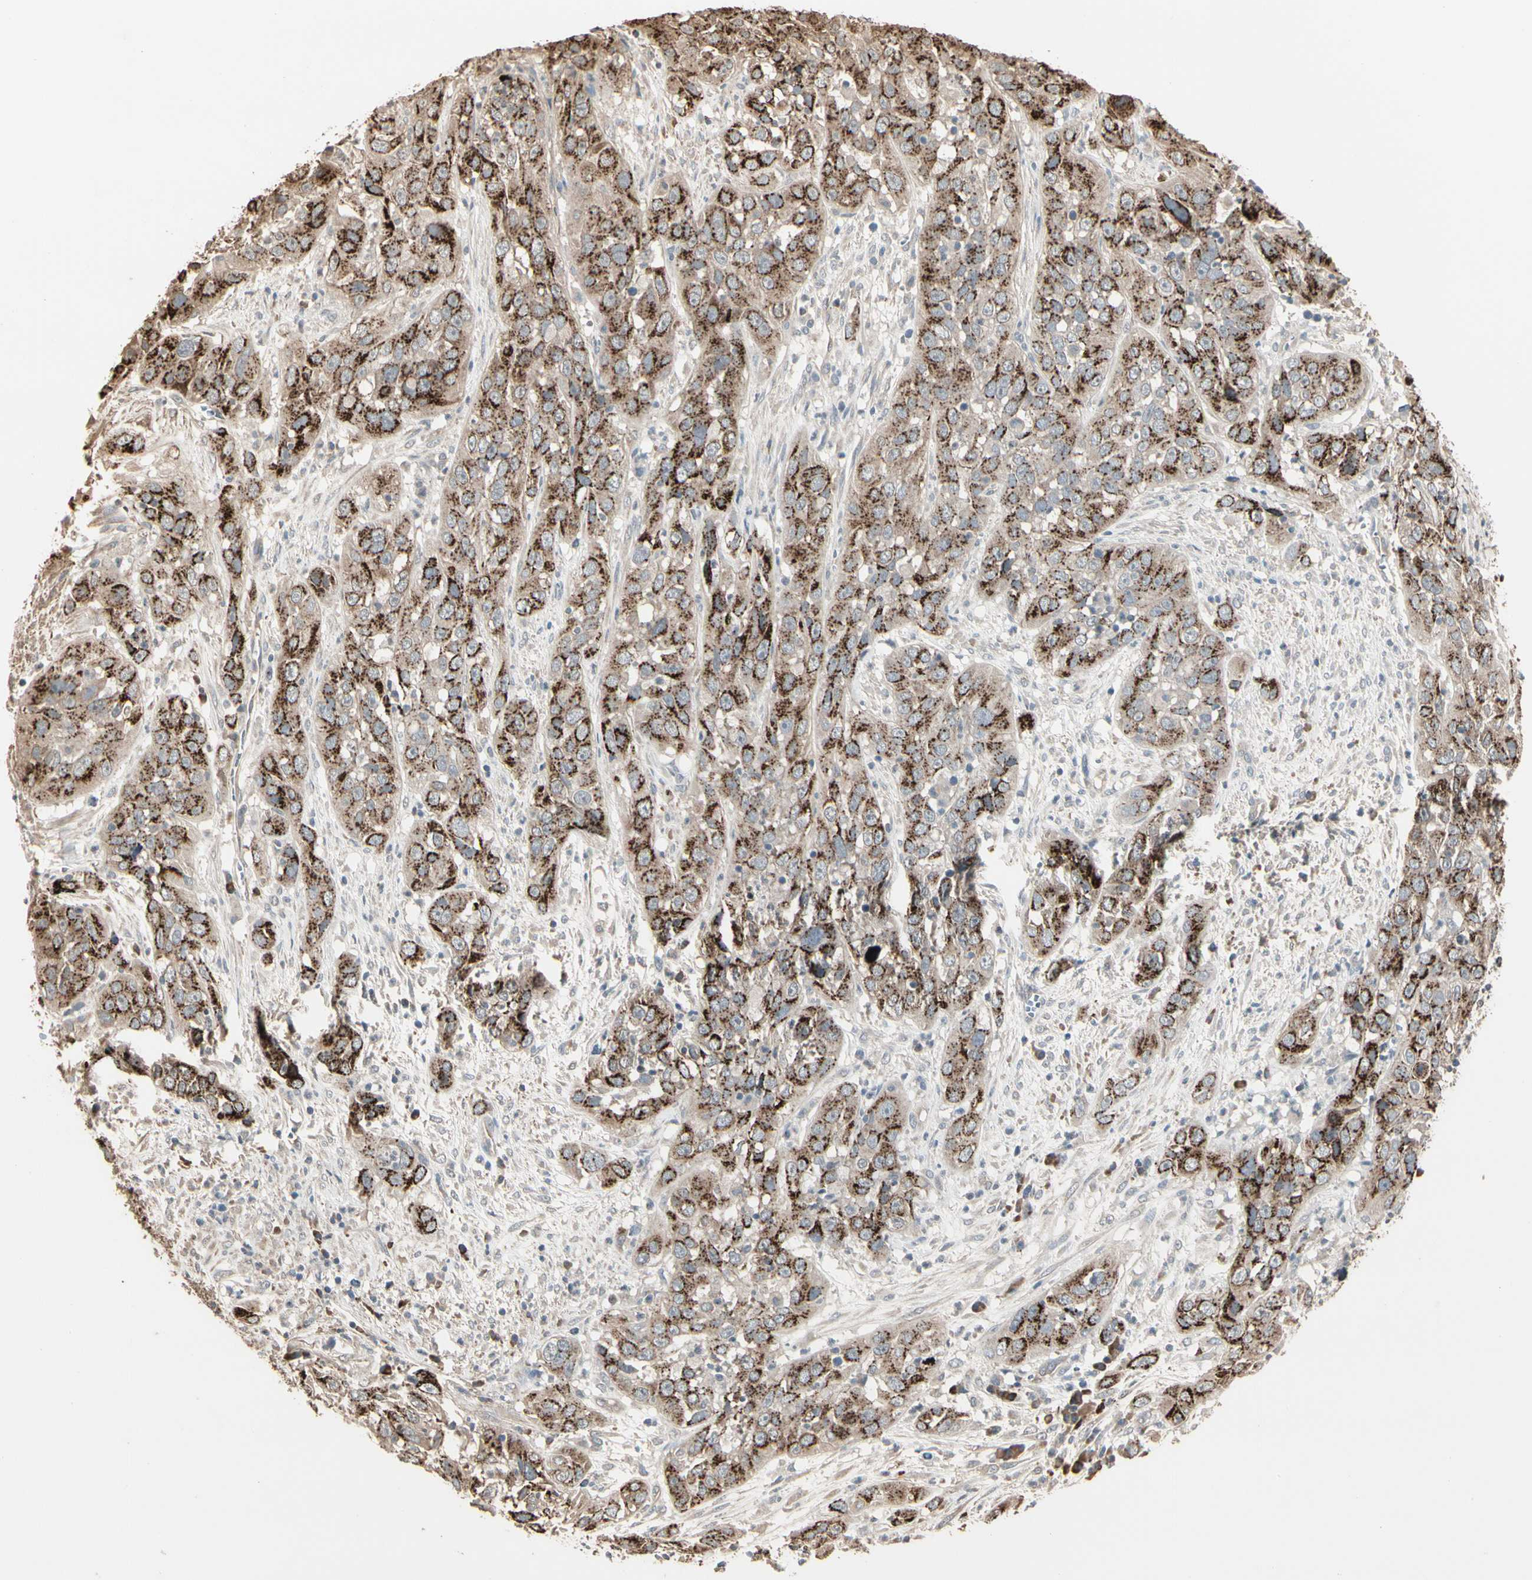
{"staining": {"intensity": "strong", "quantity": ">75%", "location": "cytoplasmic/membranous"}, "tissue": "cervical cancer", "cell_type": "Tumor cells", "image_type": "cancer", "snomed": [{"axis": "morphology", "description": "Squamous cell carcinoma, NOS"}, {"axis": "topography", "description": "Cervix"}], "caption": "Immunohistochemistry (IHC) histopathology image of neoplastic tissue: cervical cancer stained using IHC exhibits high levels of strong protein expression localized specifically in the cytoplasmic/membranous of tumor cells, appearing as a cytoplasmic/membranous brown color.", "gene": "GALNT3", "patient": {"sex": "female", "age": 32}}